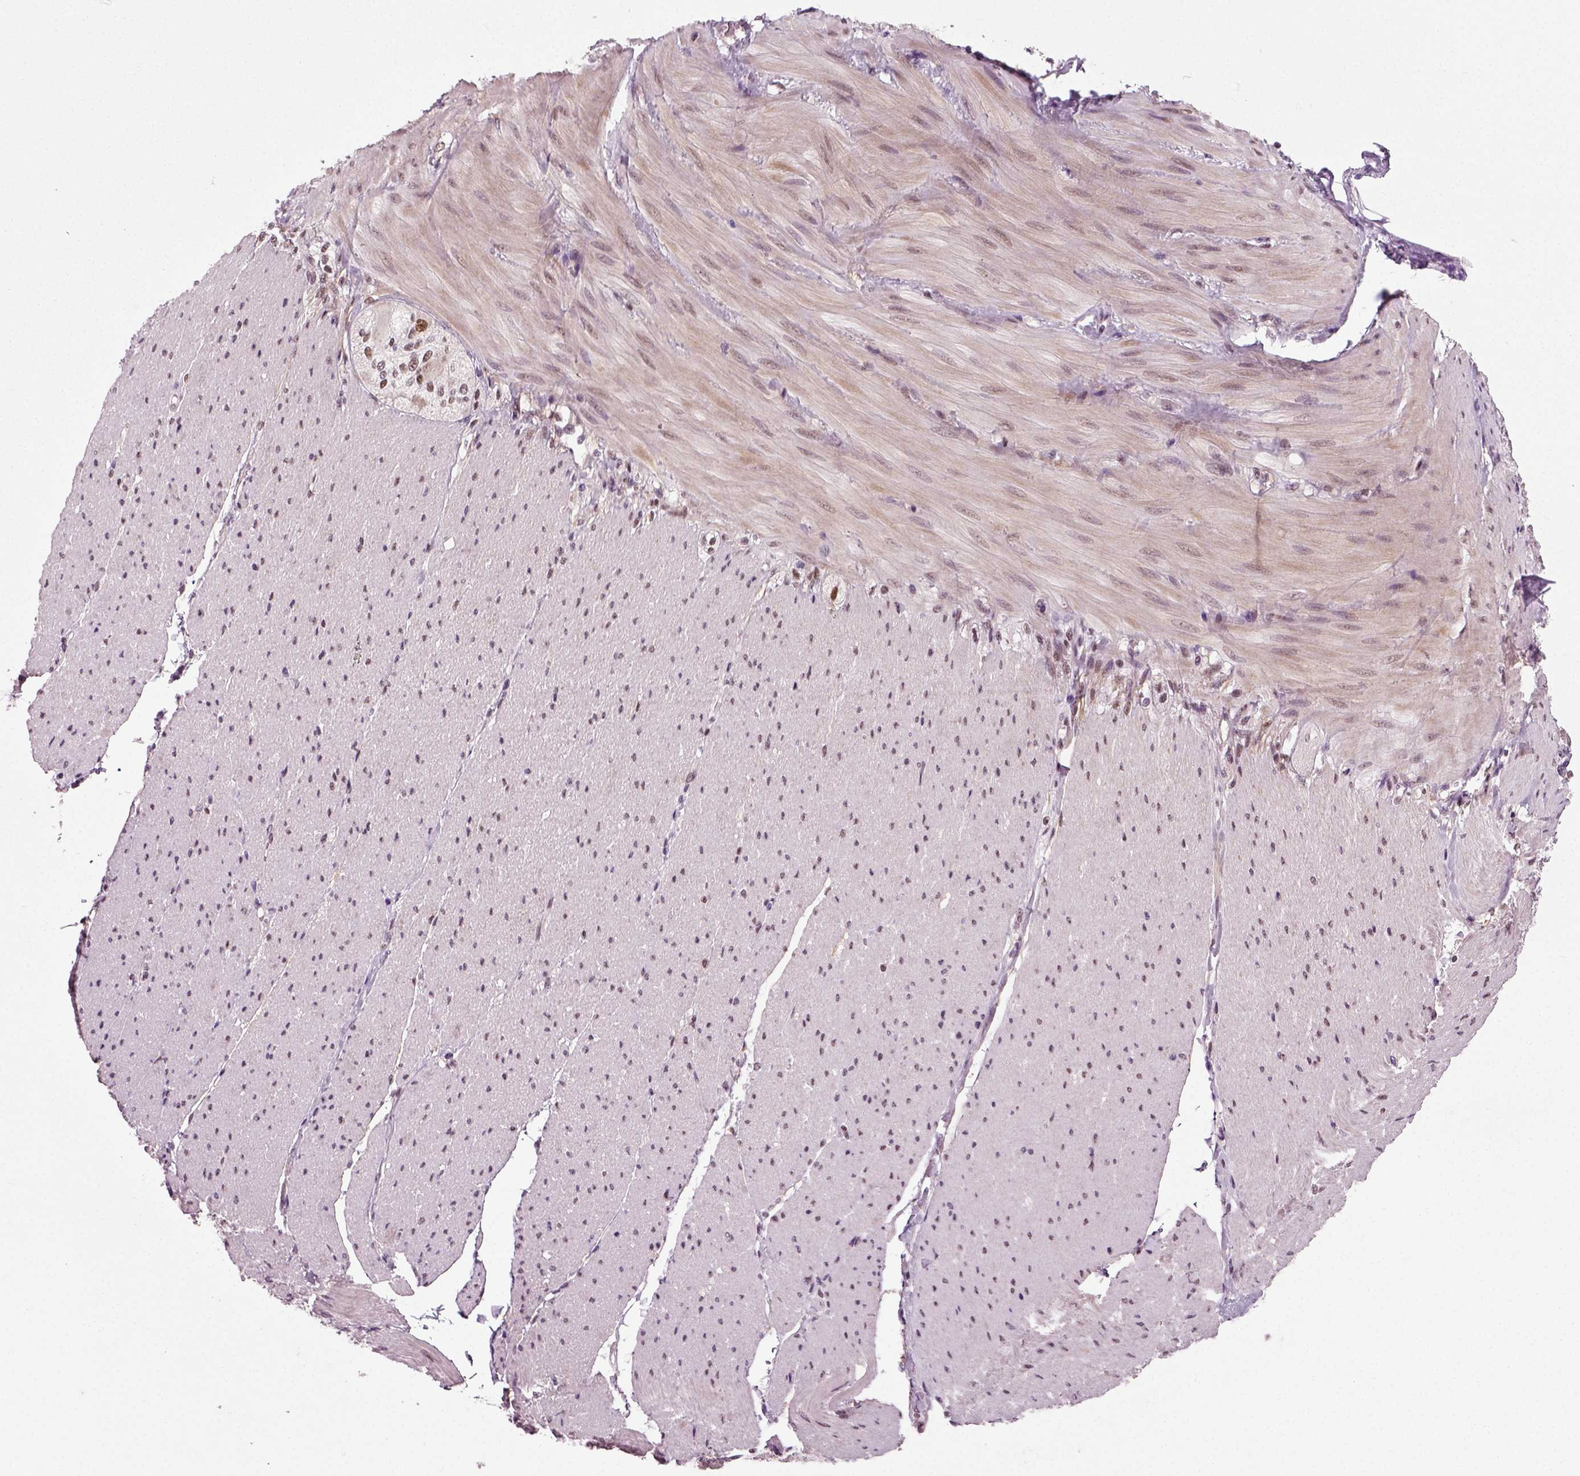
{"staining": {"intensity": "negative", "quantity": "none", "location": "none"}, "tissue": "adipose tissue", "cell_type": "Adipocytes", "image_type": "normal", "snomed": [{"axis": "morphology", "description": "Normal tissue, NOS"}, {"axis": "topography", "description": "Smooth muscle"}, {"axis": "topography", "description": "Duodenum"}, {"axis": "topography", "description": "Peripheral nerve tissue"}], "caption": "DAB immunohistochemical staining of unremarkable human adipose tissue demonstrates no significant positivity in adipocytes.", "gene": "RCOR3", "patient": {"sex": "female", "age": 61}}